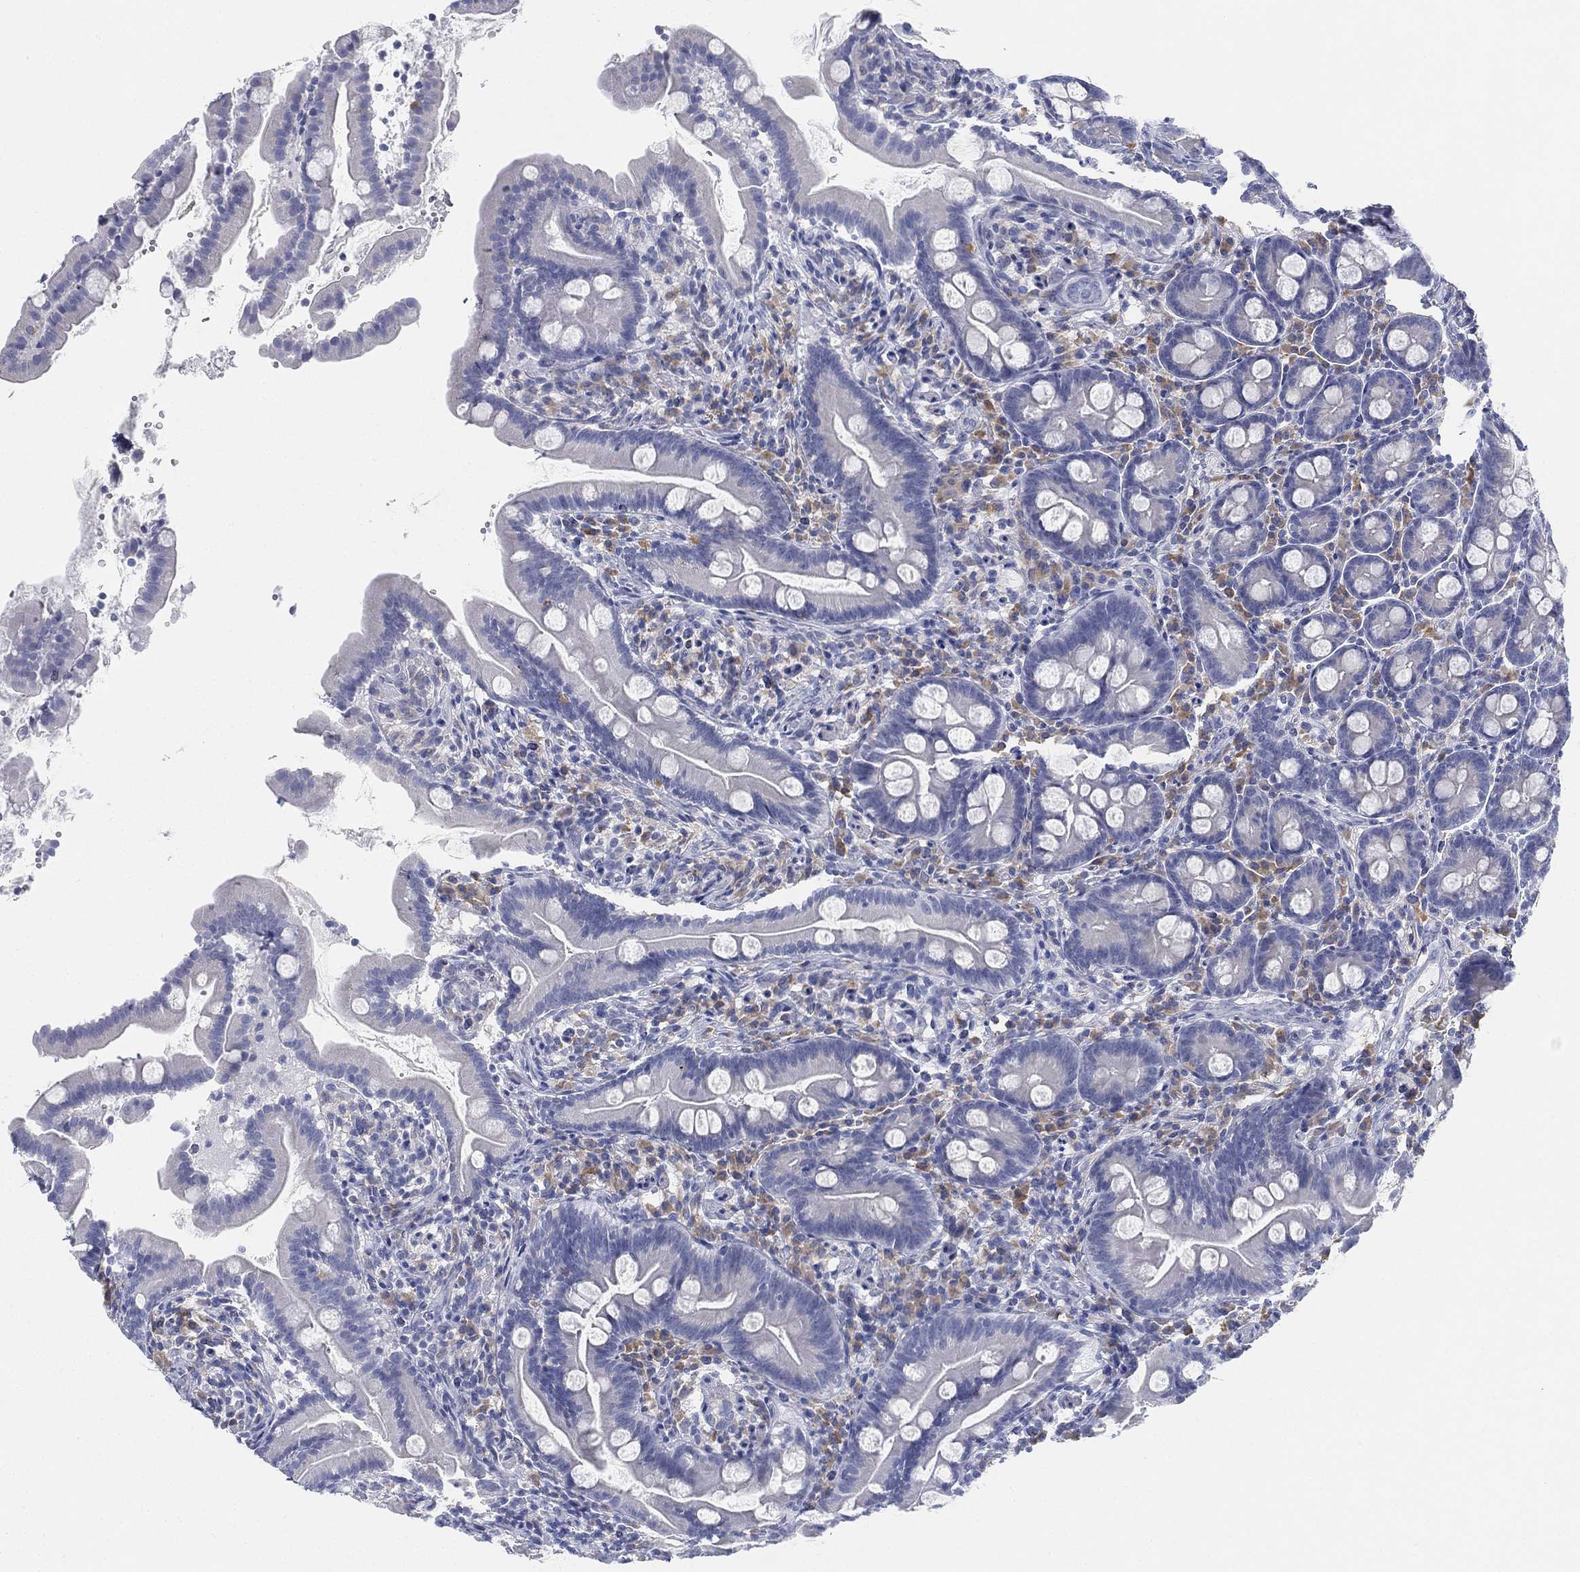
{"staining": {"intensity": "negative", "quantity": "none", "location": "none"}, "tissue": "small intestine", "cell_type": "Glandular cells", "image_type": "normal", "snomed": [{"axis": "morphology", "description": "Normal tissue, NOS"}, {"axis": "topography", "description": "Small intestine"}], "caption": "High magnification brightfield microscopy of unremarkable small intestine stained with DAB (brown) and counterstained with hematoxylin (blue): glandular cells show no significant positivity. (DAB (3,3'-diaminobenzidine) IHC, high magnification).", "gene": "GCNA", "patient": {"sex": "female", "age": 44}}